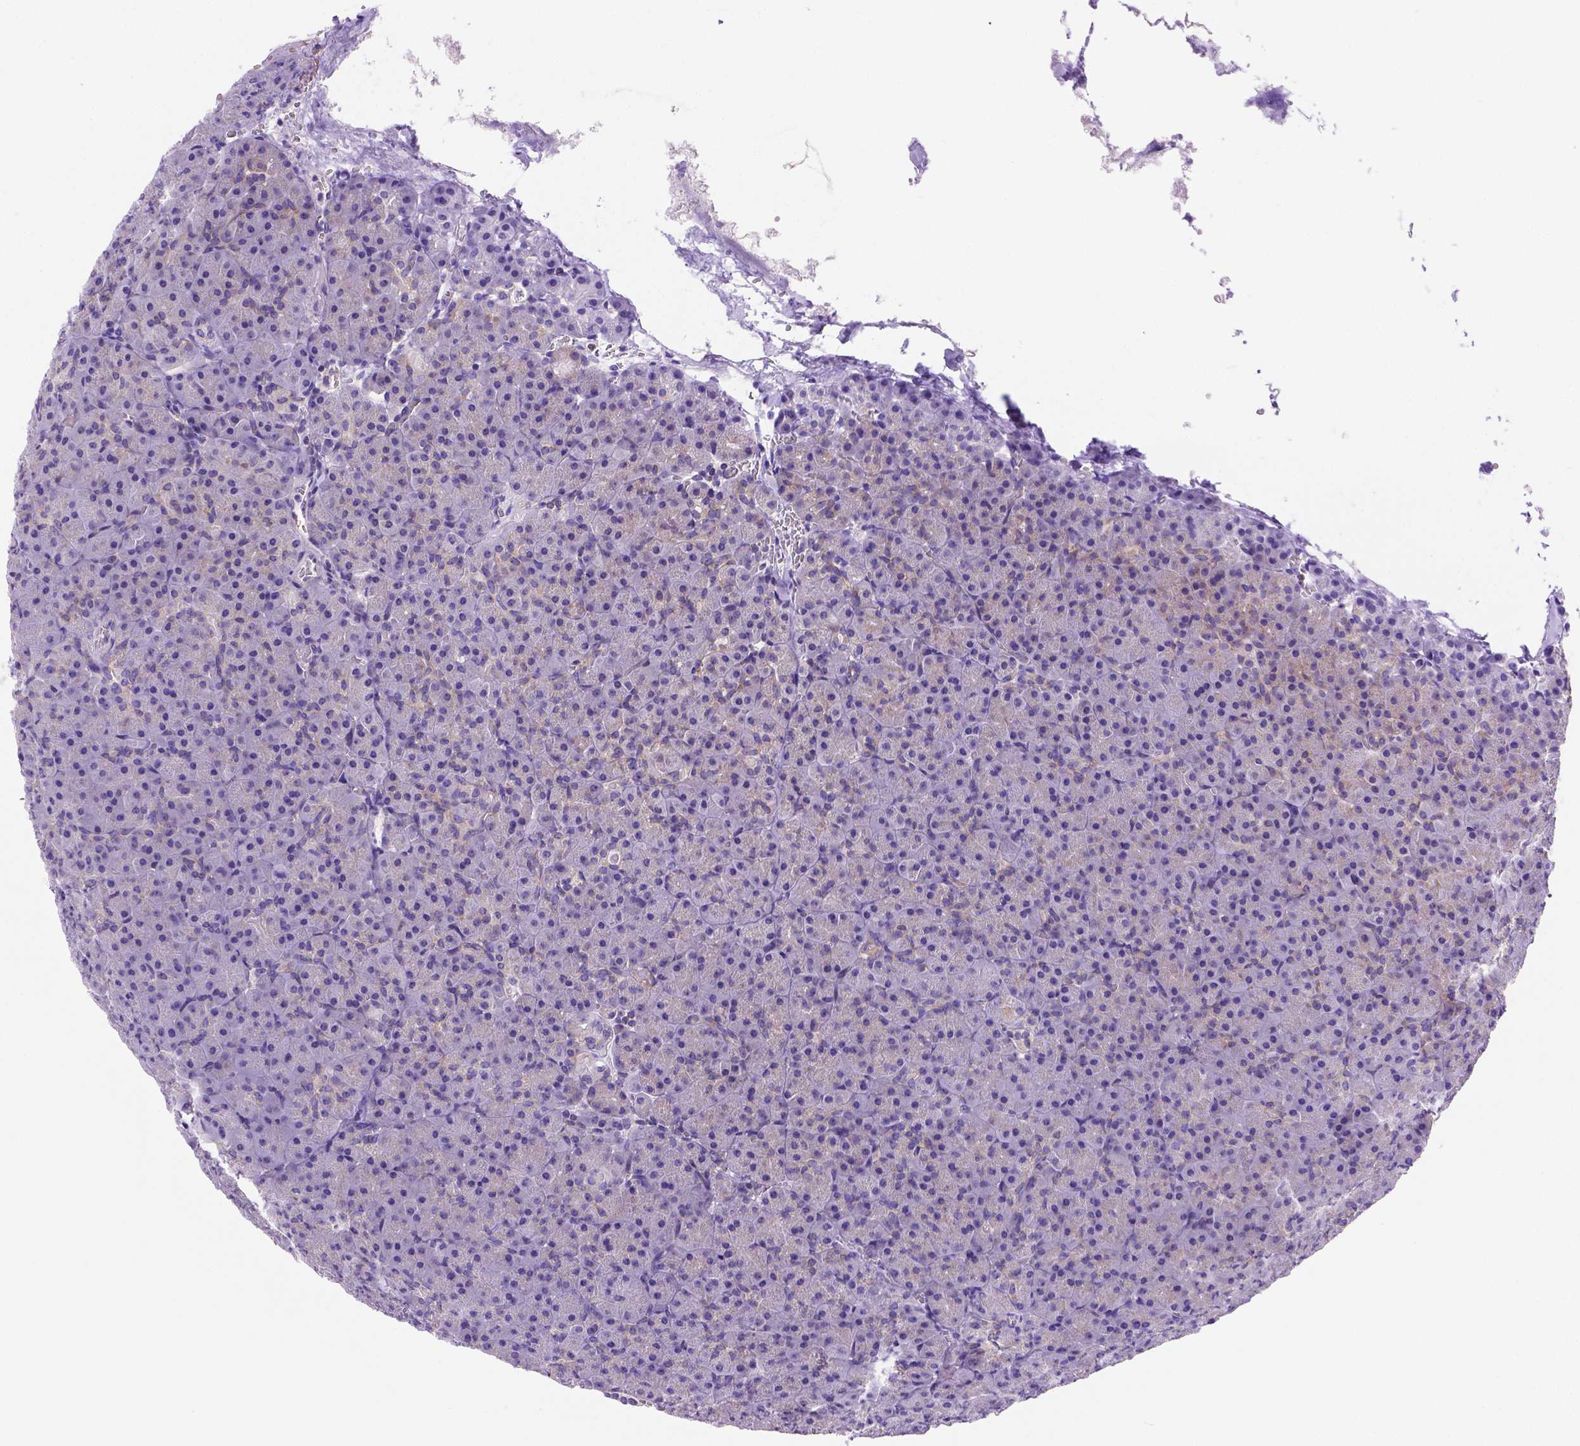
{"staining": {"intensity": "weak", "quantity": "25%-75%", "location": "cytoplasmic/membranous"}, "tissue": "pancreas", "cell_type": "Exocrine glandular cells", "image_type": "normal", "snomed": [{"axis": "morphology", "description": "Normal tissue, NOS"}, {"axis": "topography", "description": "Pancreas"}], "caption": "Immunohistochemical staining of unremarkable human pancreas reveals low levels of weak cytoplasmic/membranous positivity in approximately 25%-75% of exocrine glandular cells. (DAB = brown stain, brightfield microscopy at high magnification).", "gene": "FOXI1", "patient": {"sex": "female", "age": 74}}